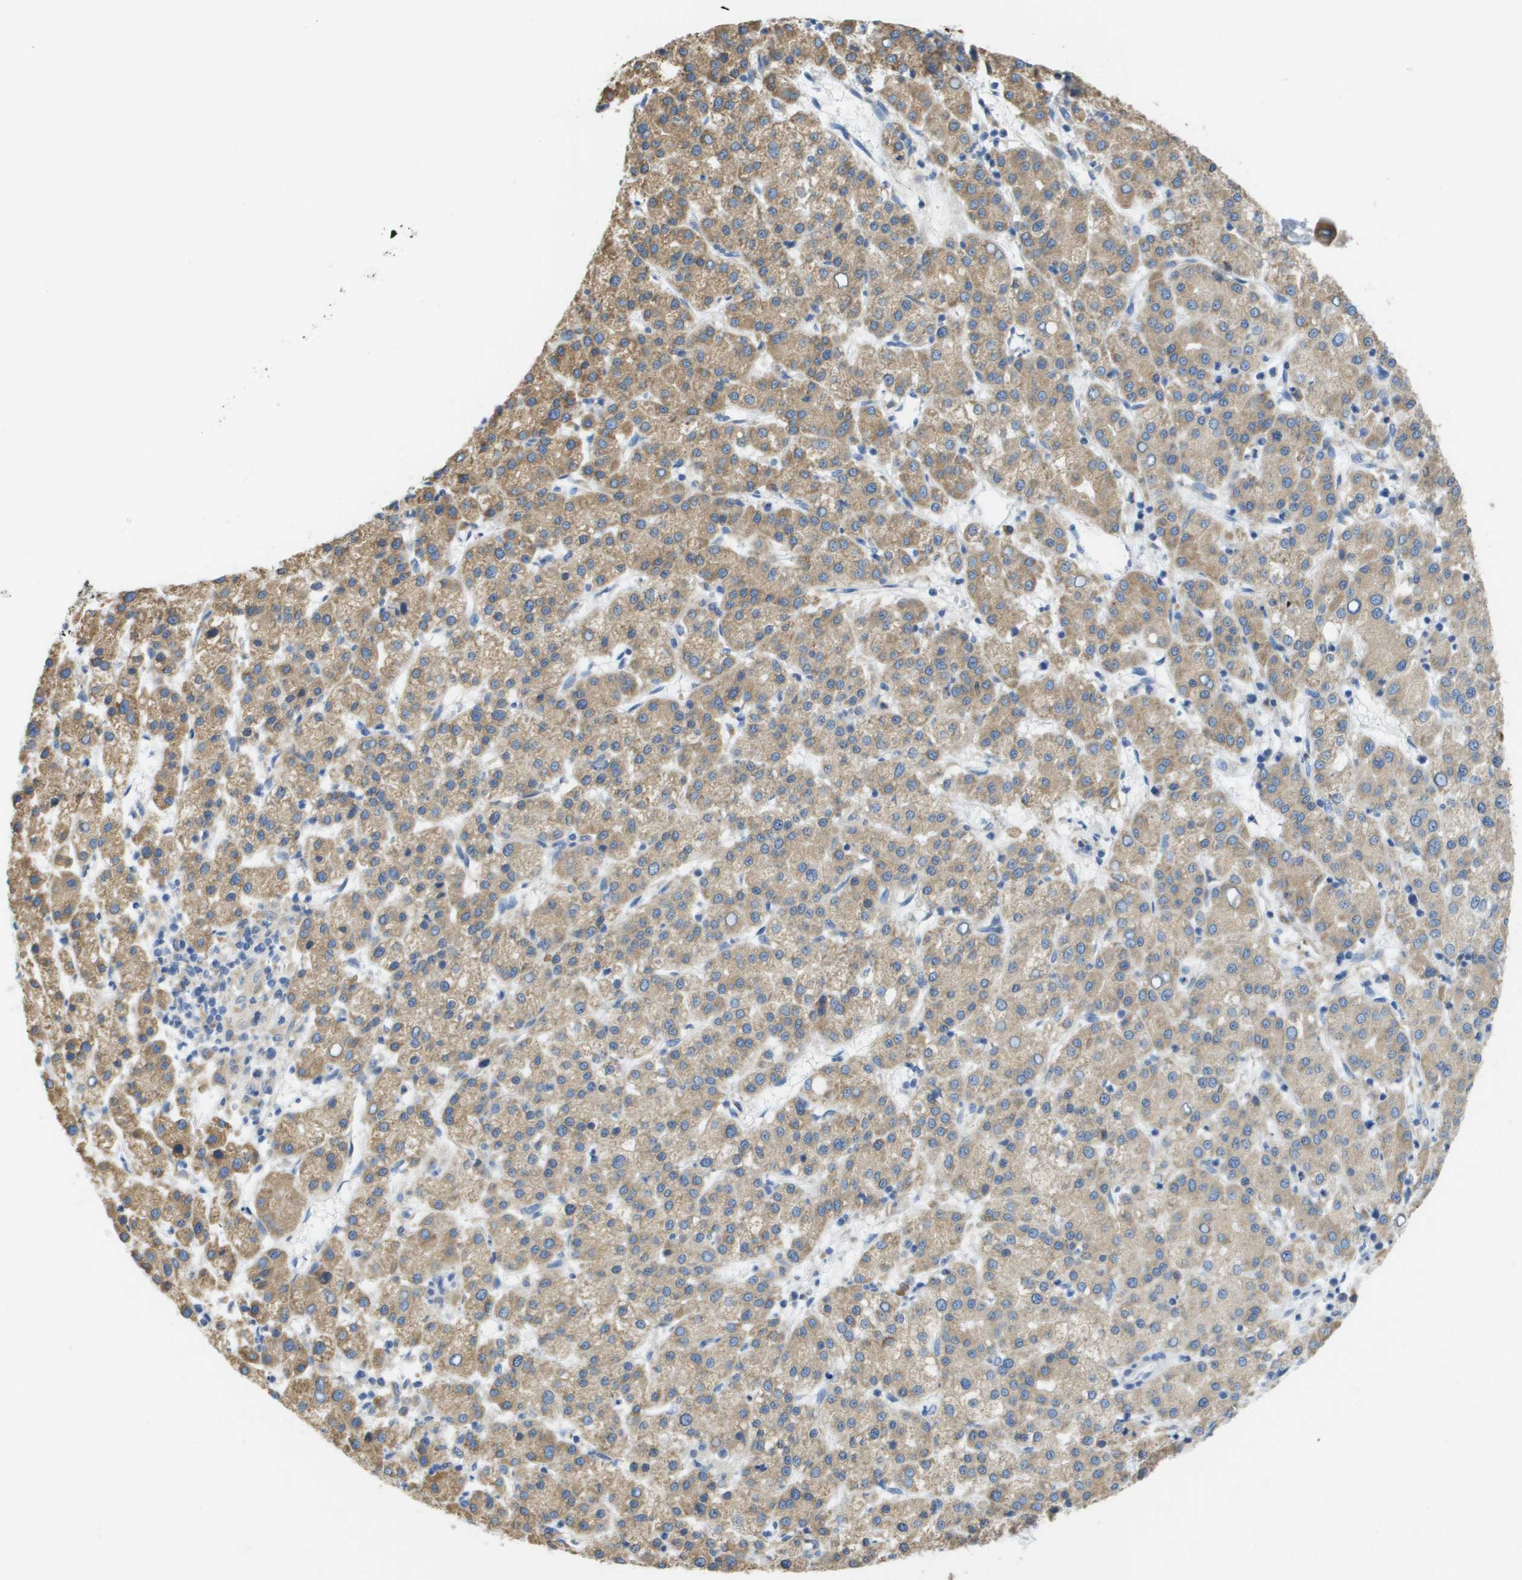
{"staining": {"intensity": "moderate", "quantity": ">75%", "location": "cytoplasmic/membranous"}, "tissue": "liver cancer", "cell_type": "Tumor cells", "image_type": "cancer", "snomed": [{"axis": "morphology", "description": "Carcinoma, Hepatocellular, NOS"}, {"axis": "topography", "description": "Liver"}], "caption": "This is an image of IHC staining of liver cancer (hepatocellular carcinoma), which shows moderate expression in the cytoplasmic/membranous of tumor cells.", "gene": "SDR42E1", "patient": {"sex": "female", "age": 58}}